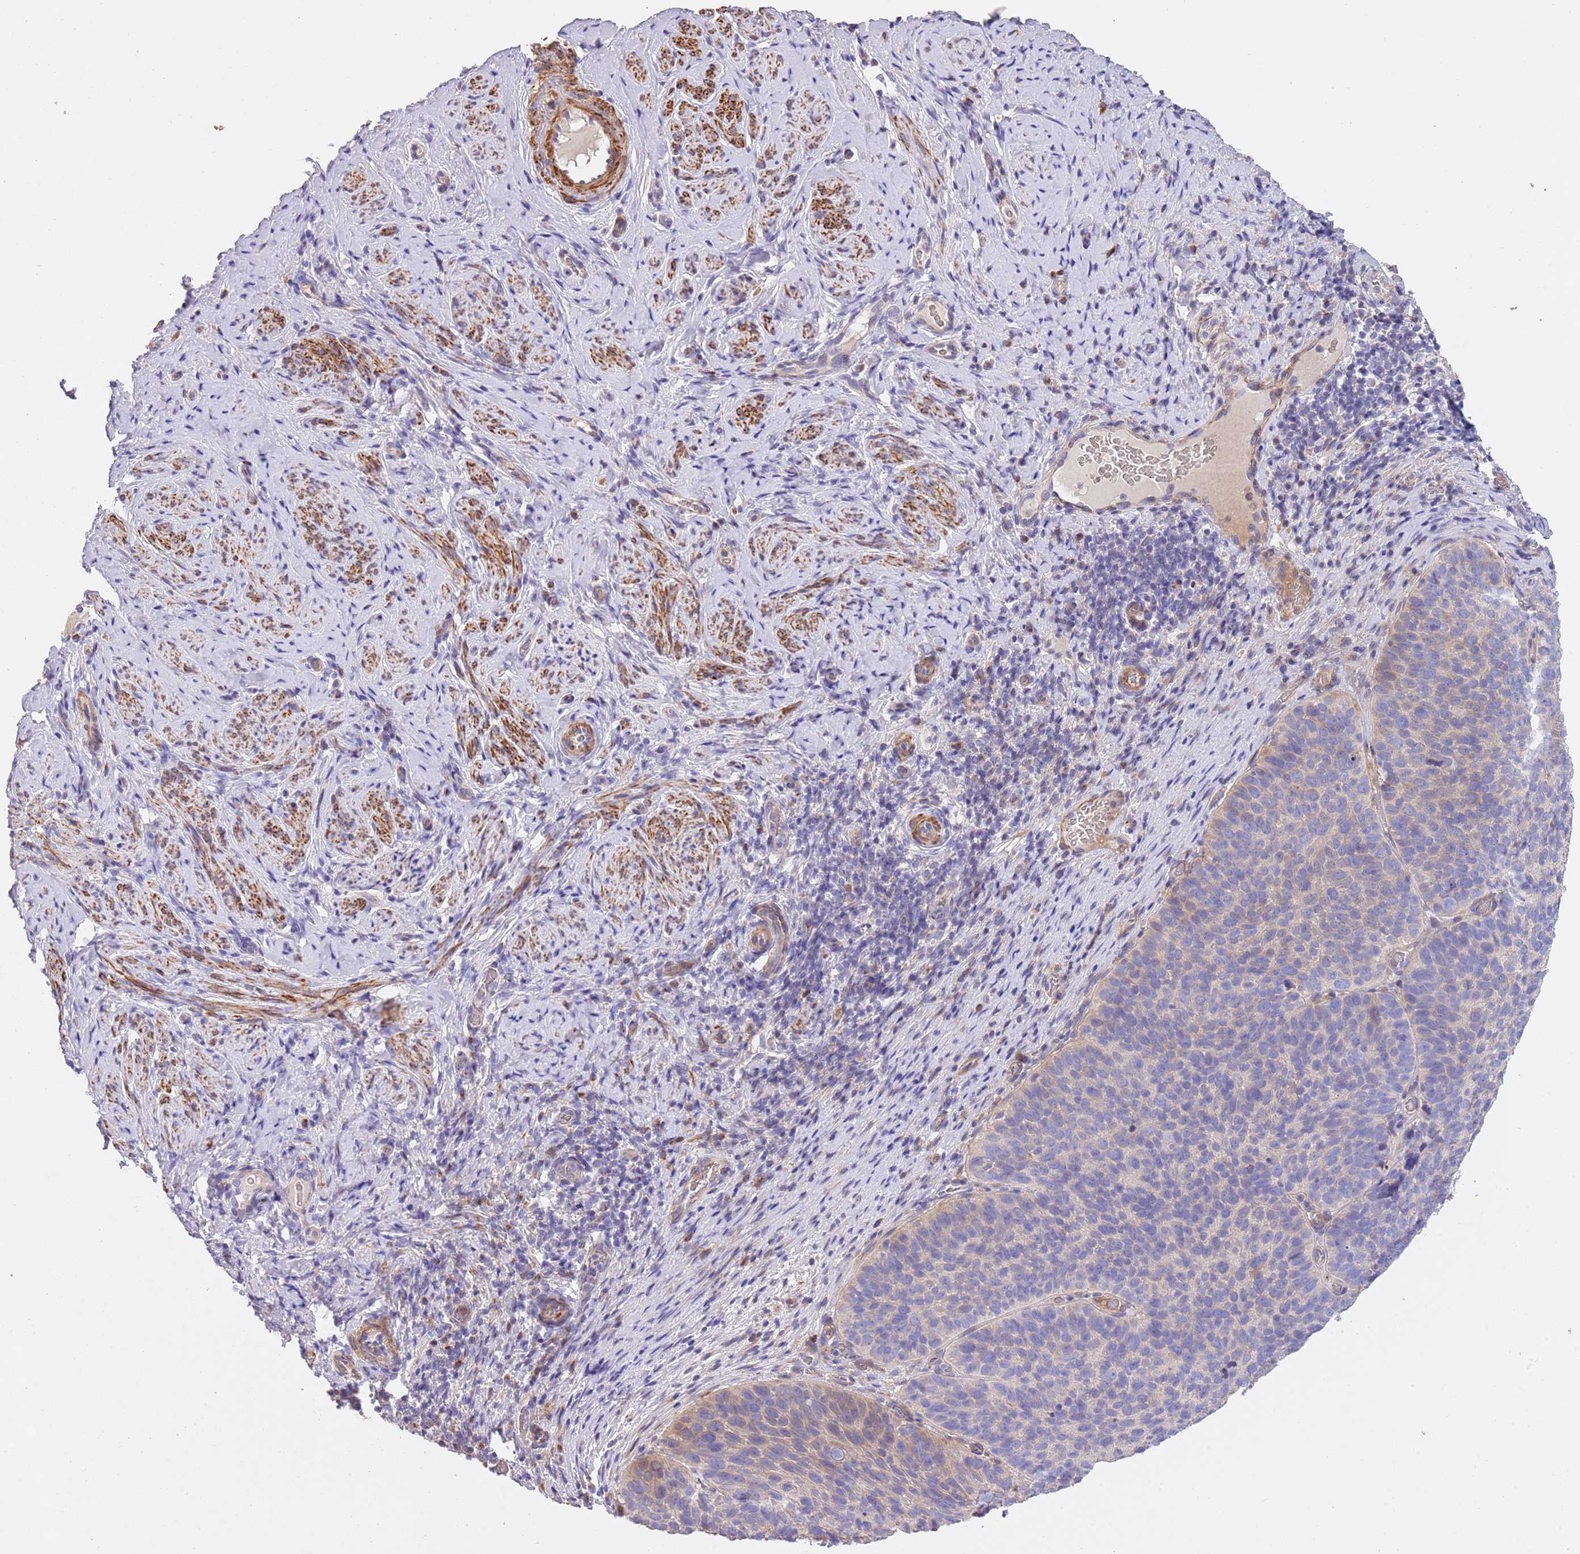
{"staining": {"intensity": "weak", "quantity": "<25%", "location": "cytoplasmic/membranous"}, "tissue": "cervical cancer", "cell_type": "Tumor cells", "image_type": "cancer", "snomed": [{"axis": "morphology", "description": "Squamous cell carcinoma, NOS"}, {"axis": "topography", "description": "Cervix"}], "caption": "High power microscopy image of an IHC image of cervical cancer, revealing no significant positivity in tumor cells.", "gene": "PIGA", "patient": {"sex": "female", "age": 80}}